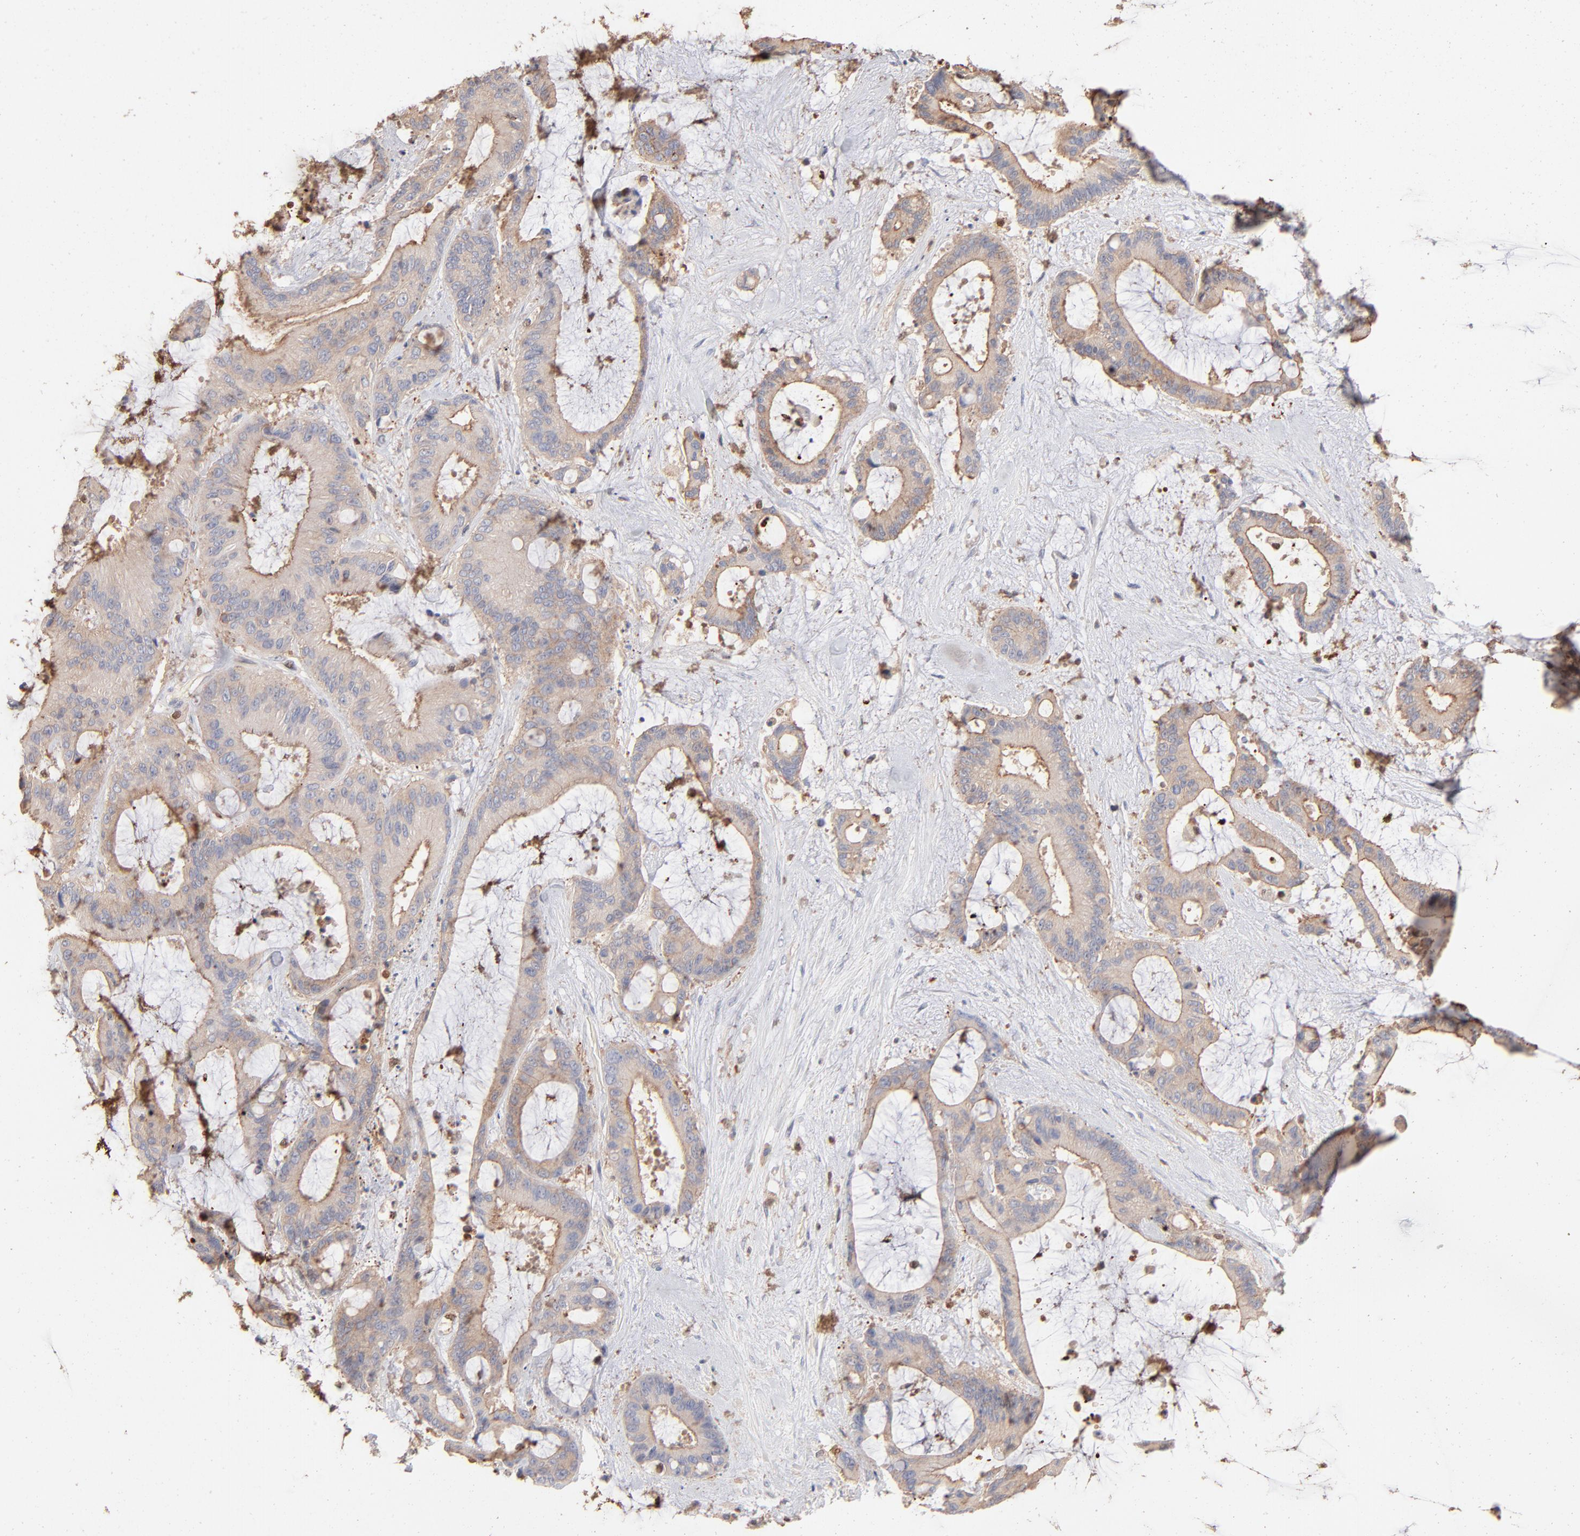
{"staining": {"intensity": "weak", "quantity": ">75%", "location": "cytoplasmic/membranous"}, "tissue": "liver cancer", "cell_type": "Tumor cells", "image_type": "cancer", "snomed": [{"axis": "morphology", "description": "Cholangiocarcinoma"}, {"axis": "topography", "description": "Liver"}], "caption": "Approximately >75% of tumor cells in human liver cancer reveal weak cytoplasmic/membranous protein staining as visualized by brown immunohistochemical staining.", "gene": "ARHGEF6", "patient": {"sex": "female", "age": 73}}